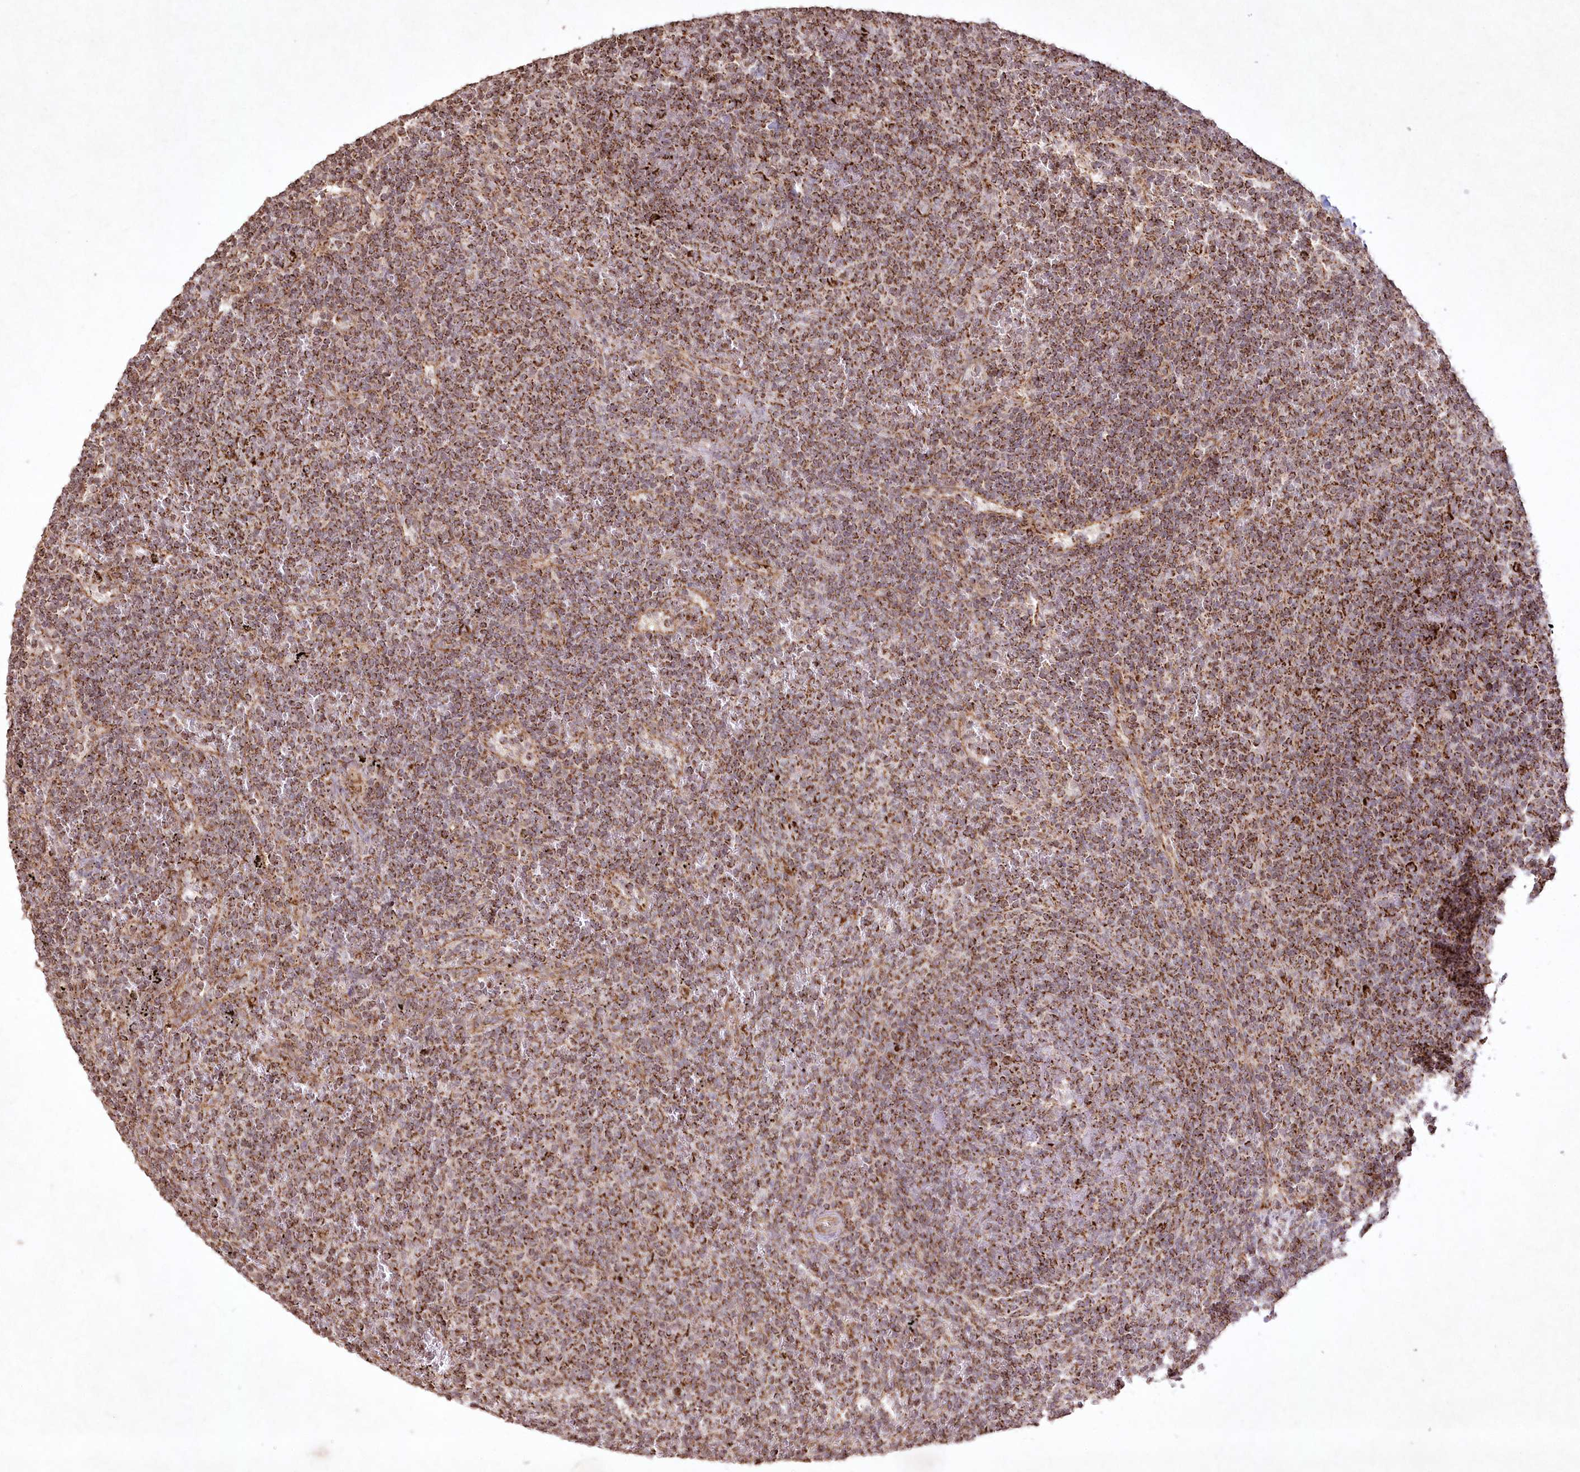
{"staining": {"intensity": "strong", "quantity": ">75%", "location": "cytoplasmic/membranous"}, "tissue": "lymphoma", "cell_type": "Tumor cells", "image_type": "cancer", "snomed": [{"axis": "morphology", "description": "Malignant lymphoma, non-Hodgkin's type, Low grade"}, {"axis": "topography", "description": "Spleen"}], "caption": "IHC micrograph of human low-grade malignant lymphoma, non-Hodgkin's type stained for a protein (brown), which shows high levels of strong cytoplasmic/membranous positivity in approximately >75% of tumor cells.", "gene": "LRPPRC", "patient": {"sex": "female", "age": 50}}